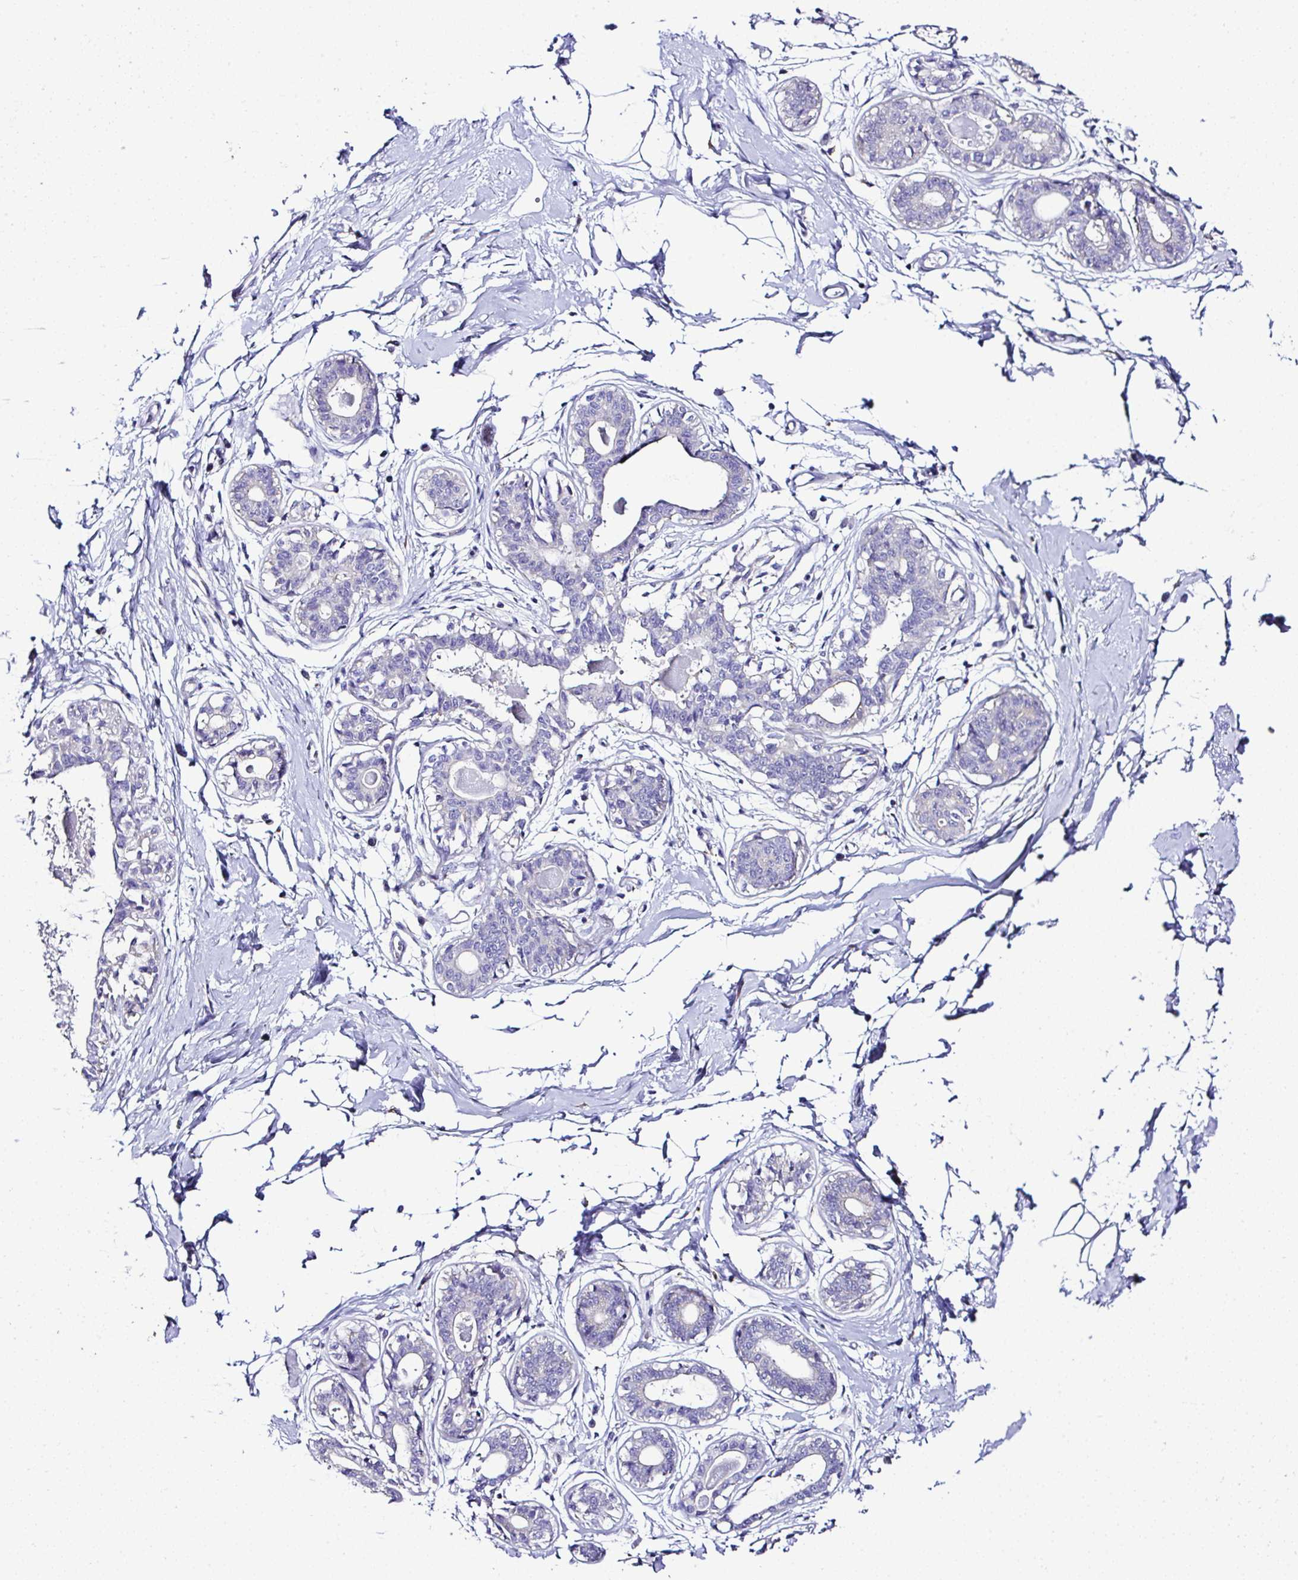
{"staining": {"intensity": "negative", "quantity": "none", "location": "none"}, "tissue": "breast", "cell_type": "Adipocytes", "image_type": "normal", "snomed": [{"axis": "morphology", "description": "Normal tissue, NOS"}, {"axis": "topography", "description": "Breast"}], "caption": "This is an immunohistochemistry (IHC) histopathology image of unremarkable human breast. There is no staining in adipocytes.", "gene": "OR4P4", "patient": {"sex": "female", "age": 45}}